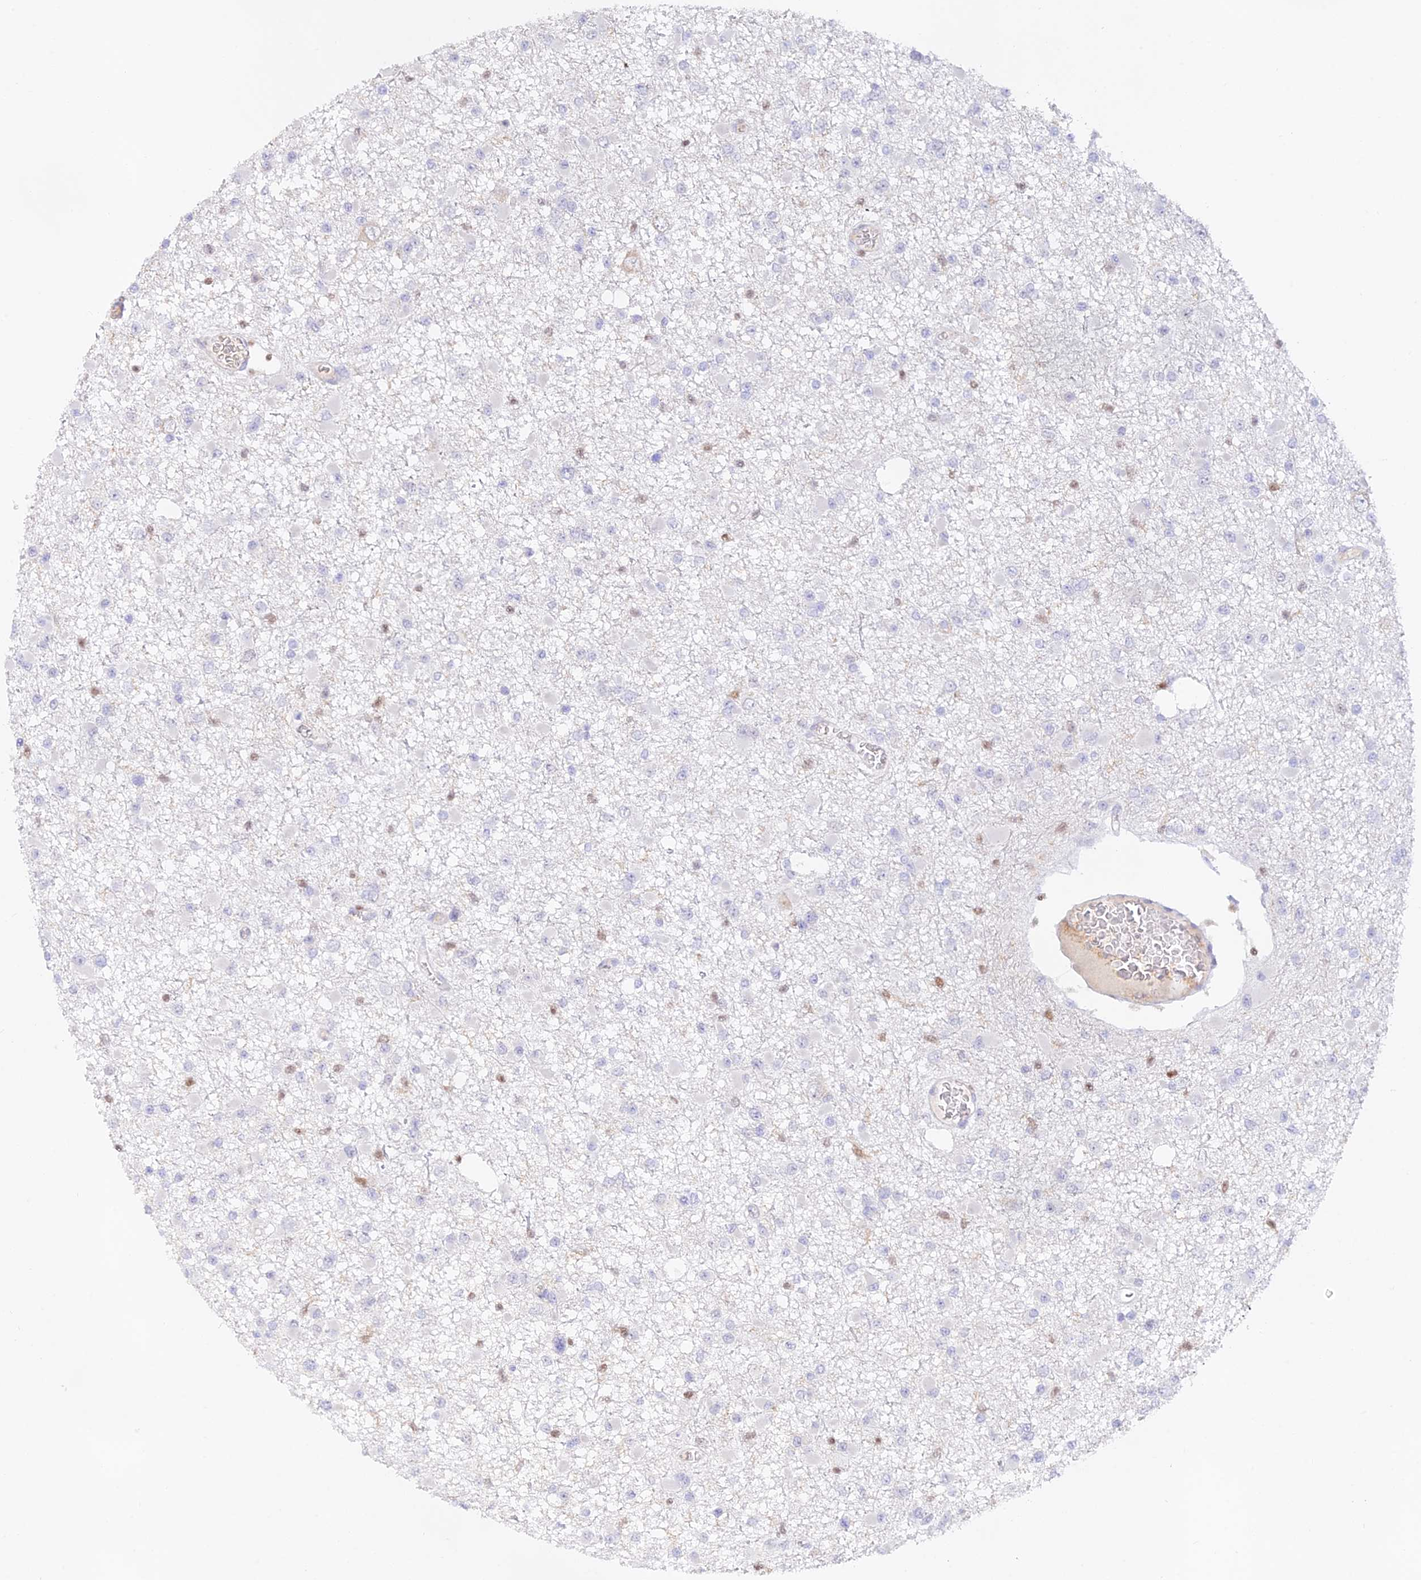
{"staining": {"intensity": "negative", "quantity": "none", "location": "none"}, "tissue": "glioma", "cell_type": "Tumor cells", "image_type": "cancer", "snomed": [{"axis": "morphology", "description": "Glioma, malignant, Low grade"}, {"axis": "topography", "description": "Brain"}], "caption": "Immunohistochemistry (IHC) micrograph of neoplastic tissue: human malignant glioma (low-grade) stained with DAB (3,3'-diaminobenzidine) shows no significant protein staining in tumor cells. The staining is performed using DAB (3,3'-diaminobenzidine) brown chromogen with nuclei counter-stained in using hematoxylin.", "gene": "DENND1C", "patient": {"sex": "female", "age": 22}}